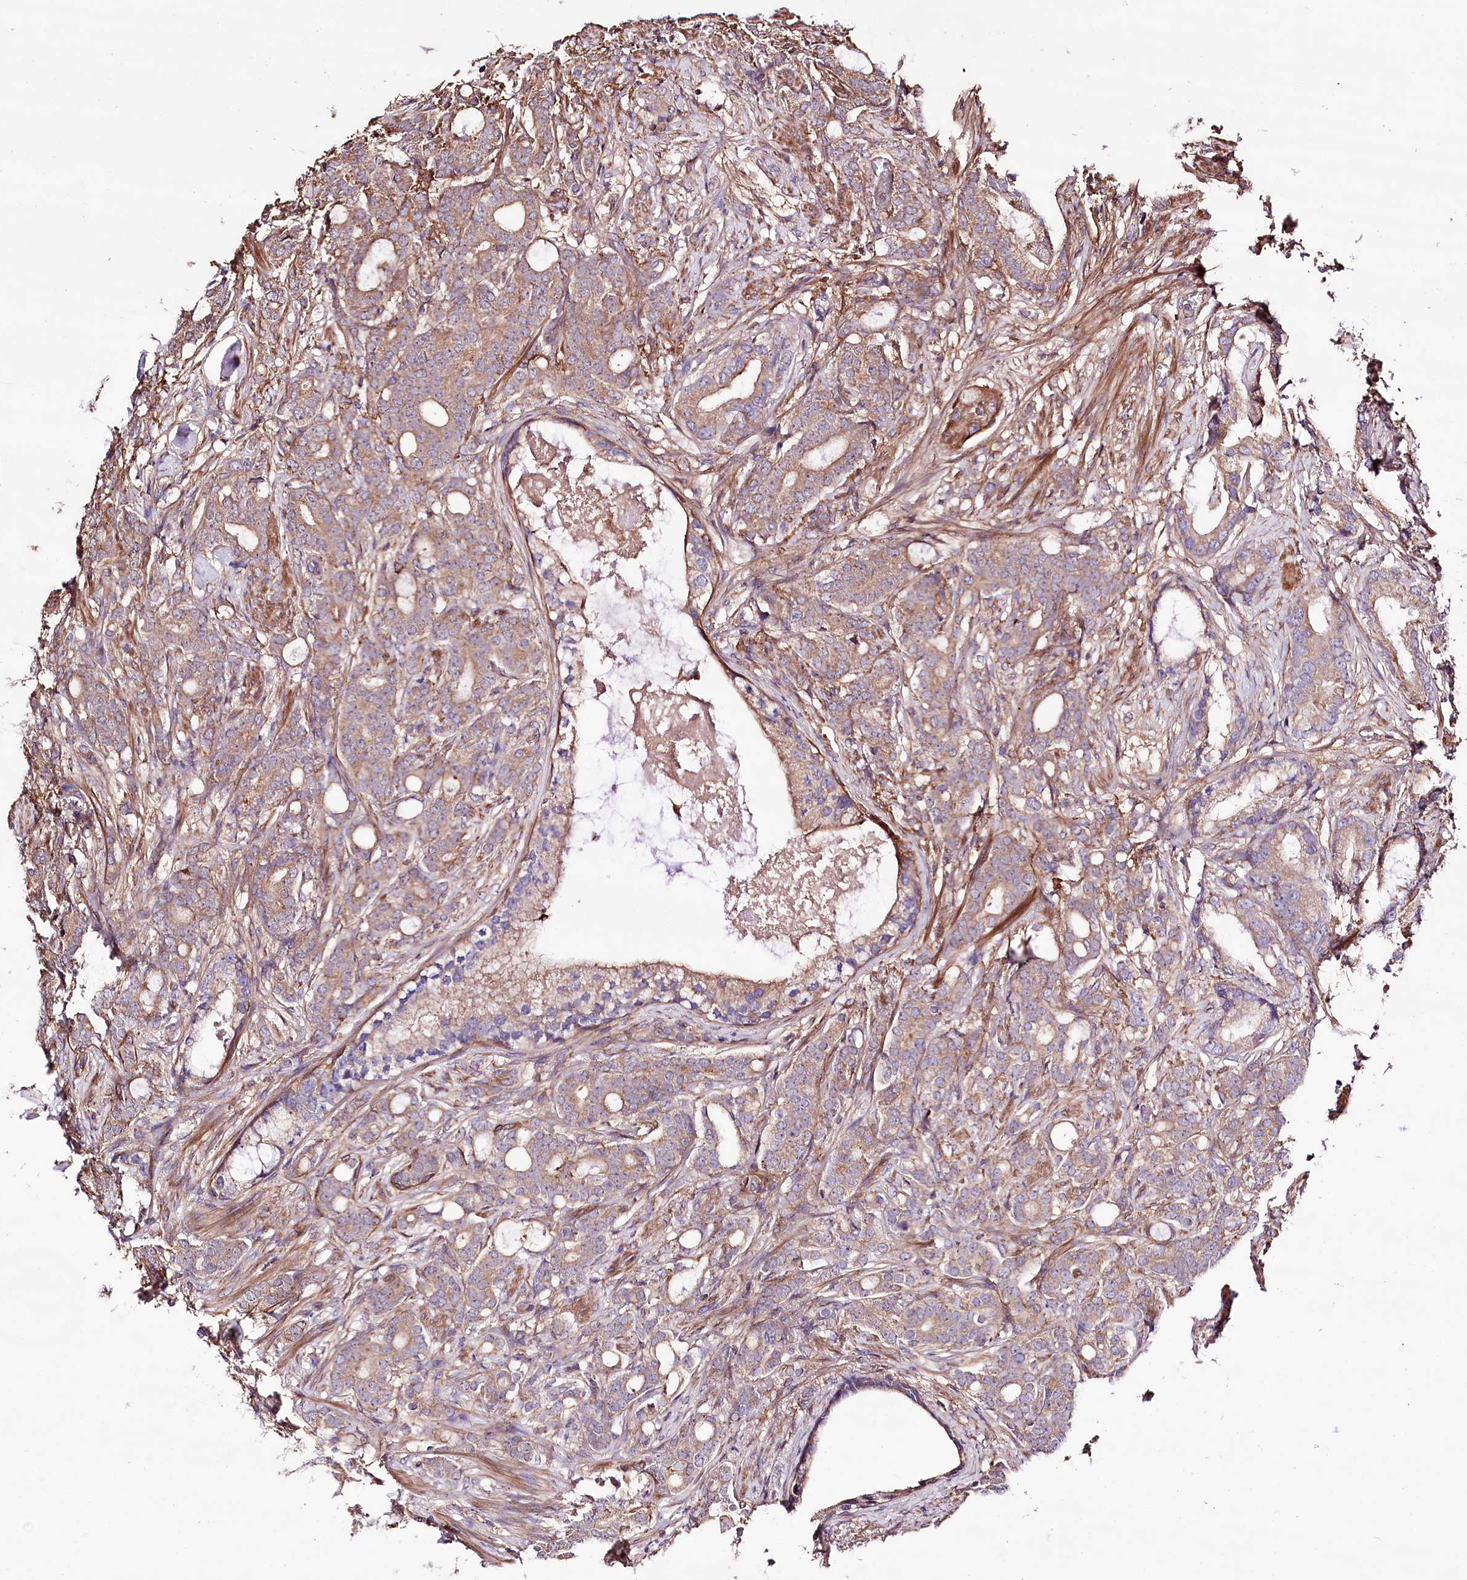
{"staining": {"intensity": "moderate", "quantity": "25%-75%", "location": "cytoplasmic/membranous"}, "tissue": "prostate cancer", "cell_type": "Tumor cells", "image_type": "cancer", "snomed": [{"axis": "morphology", "description": "Adenocarcinoma, Low grade"}, {"axis": "topography", "description": "Prostate"}], "caption": "Brown immunohistochemical staining in low-grade adenocarcinoma (prostate) demonstrates moderate cytoplasmic/membranous positivity in approximately 25%-75% of tumor cells.", "gene": "WWC1", "patient": {"sex": "male", "age": 71}}